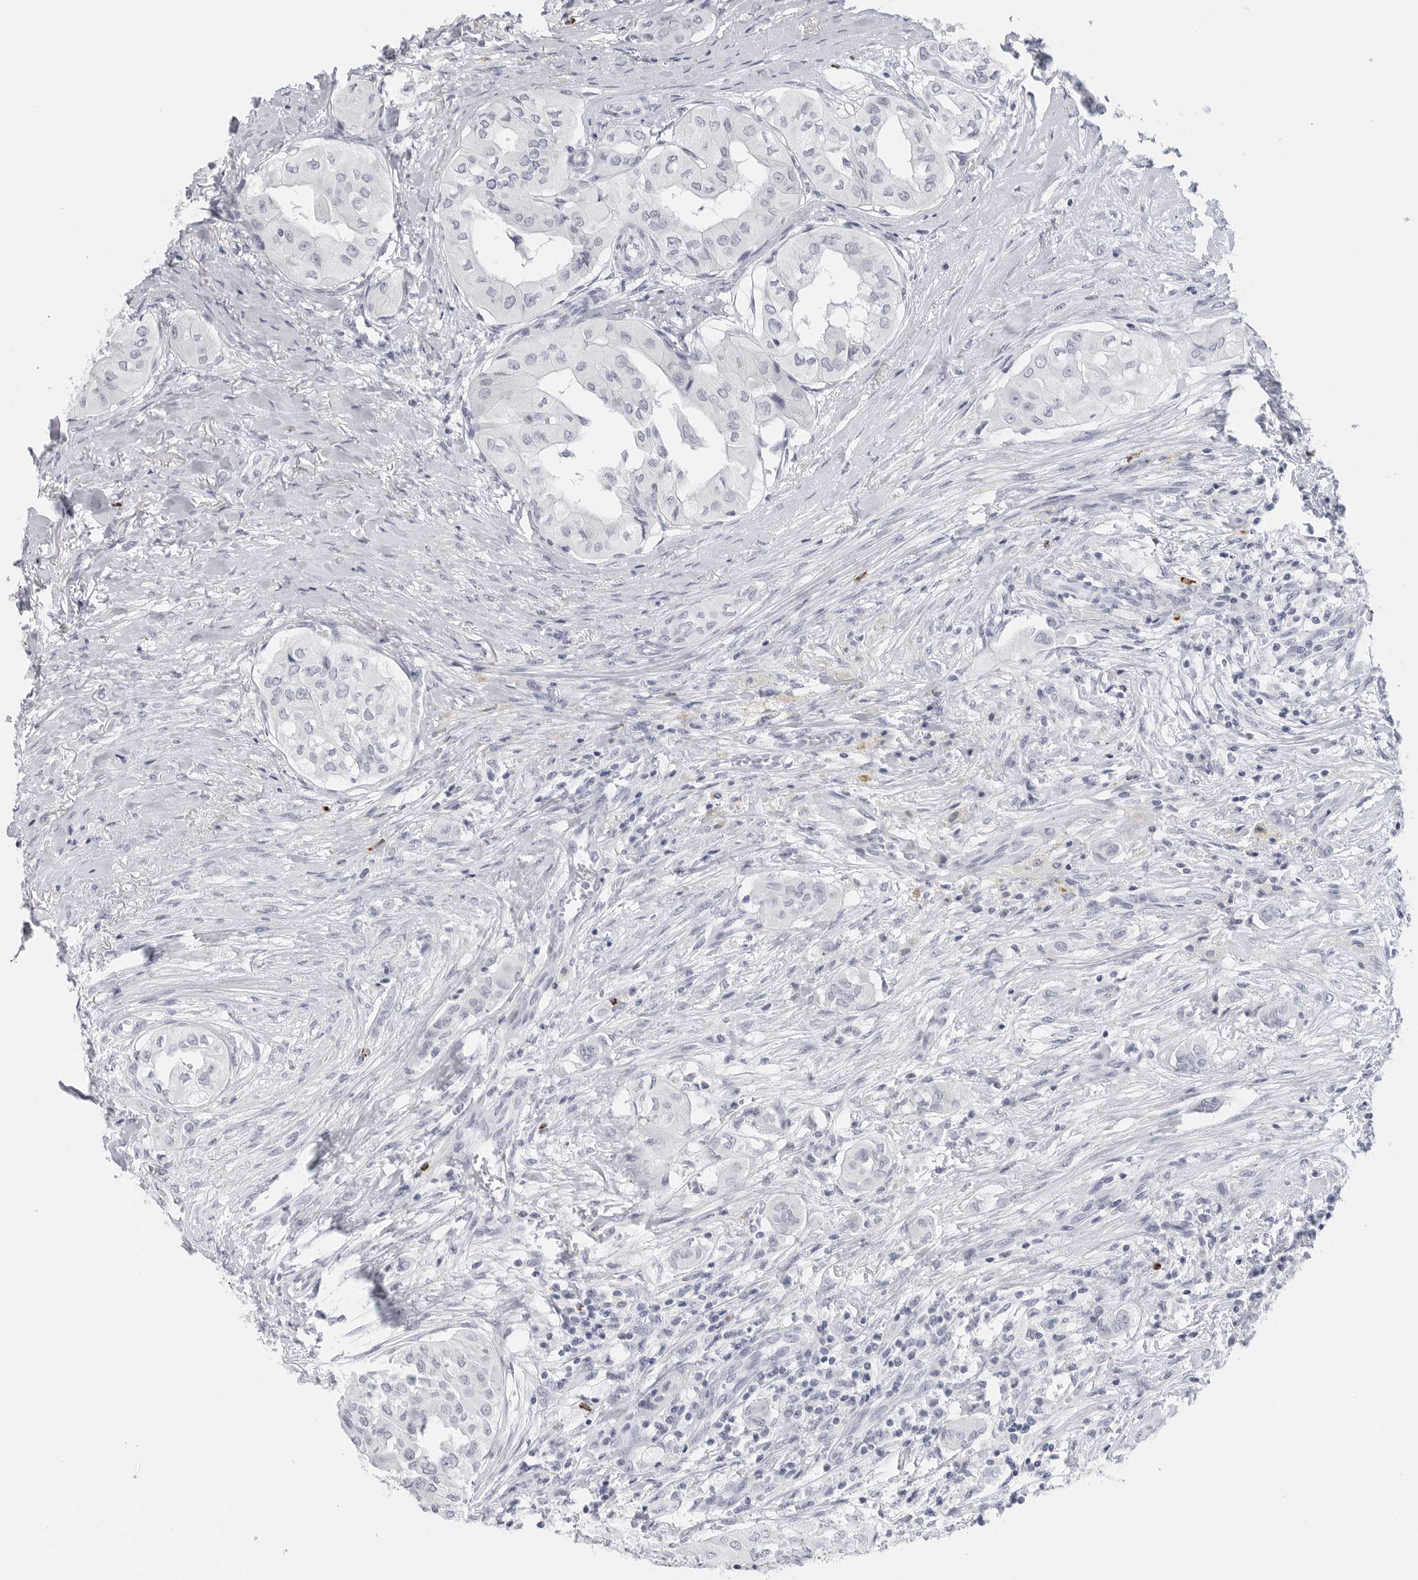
{"staining": {"intensity": "negative", "quantity": "none", "location": "none"}, "tissue": "thyroid cancer", "cell_type": "Tumor cells", "image_type": "cancer", "snomed": [{"axis": "morphology", "description": "Papillary adenocarcinoma, NOS"}, {"axis": "topography", "description": "Thyroid gland"}], "caption": "DAB (3,3'-diaminobenzidine) immunohistochemical staining of thyroid papillary adenocarcinoma displays no significant positivity in tumor cells.", "gene": "HSPB7", "patient": {"sex": "female", "age": 59}}